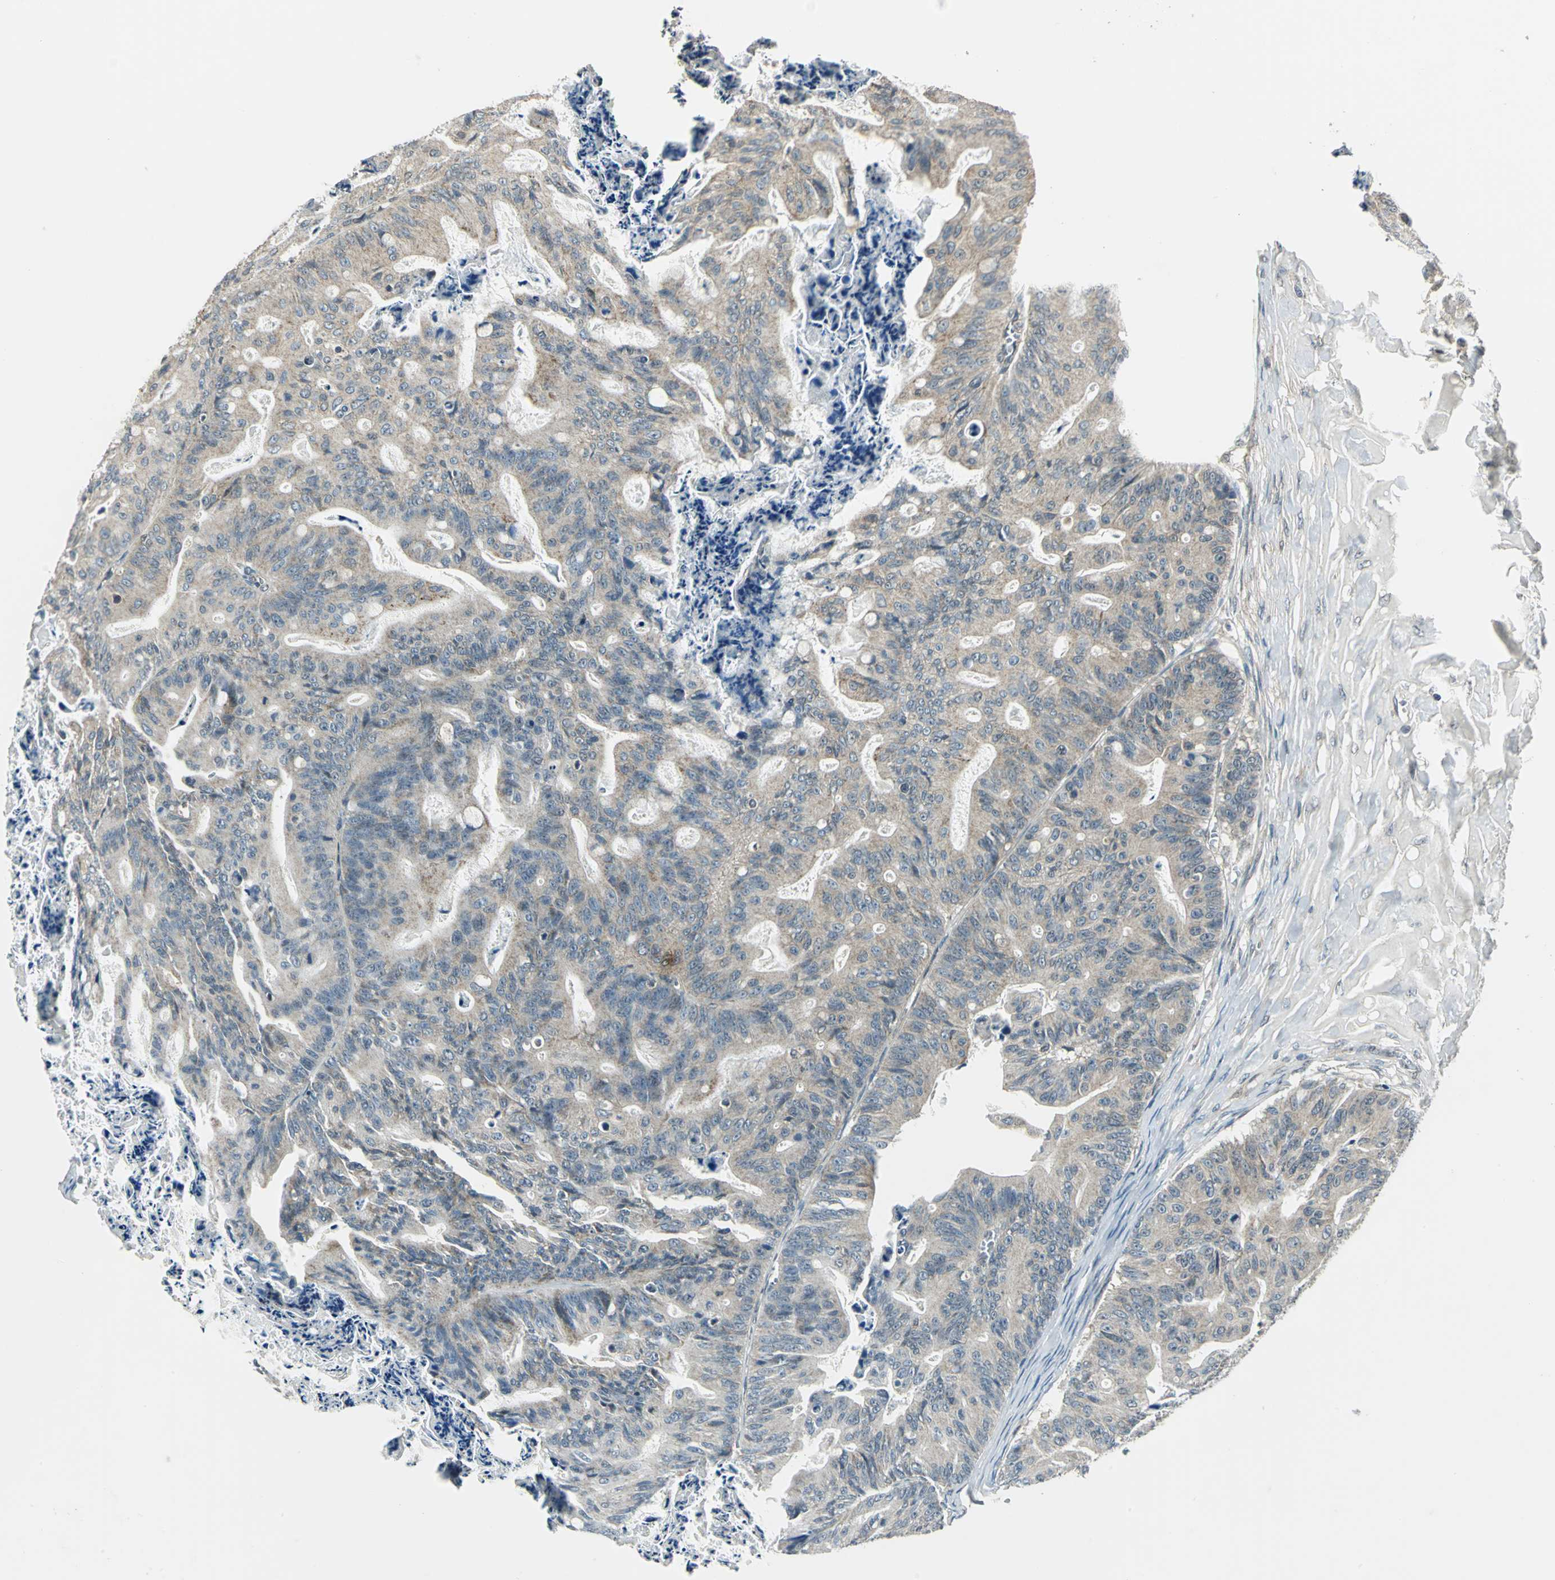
{"staining": {"intensity": "weak", "quantity": ">75%", "location": "cytoplasmic/membranous"}, "tissue": "ovarian cancer", "cell_type": "Tumor cells", "image_type": "cancer", "snomed": [{"axis": "morphology", "description": "Cystadenocarcinoma, mucinous, NOS"}, {"axis": "topography", "description": "Ovary"}], "caption": "Ovarian cancer tissue displays weak cytoplasmic/membranous positivity in approximately >75% of tumor cells, visualized by immunohistochemistry.", "gene": "NUDT2", "patient": {"sex": "female", "age": 36}}